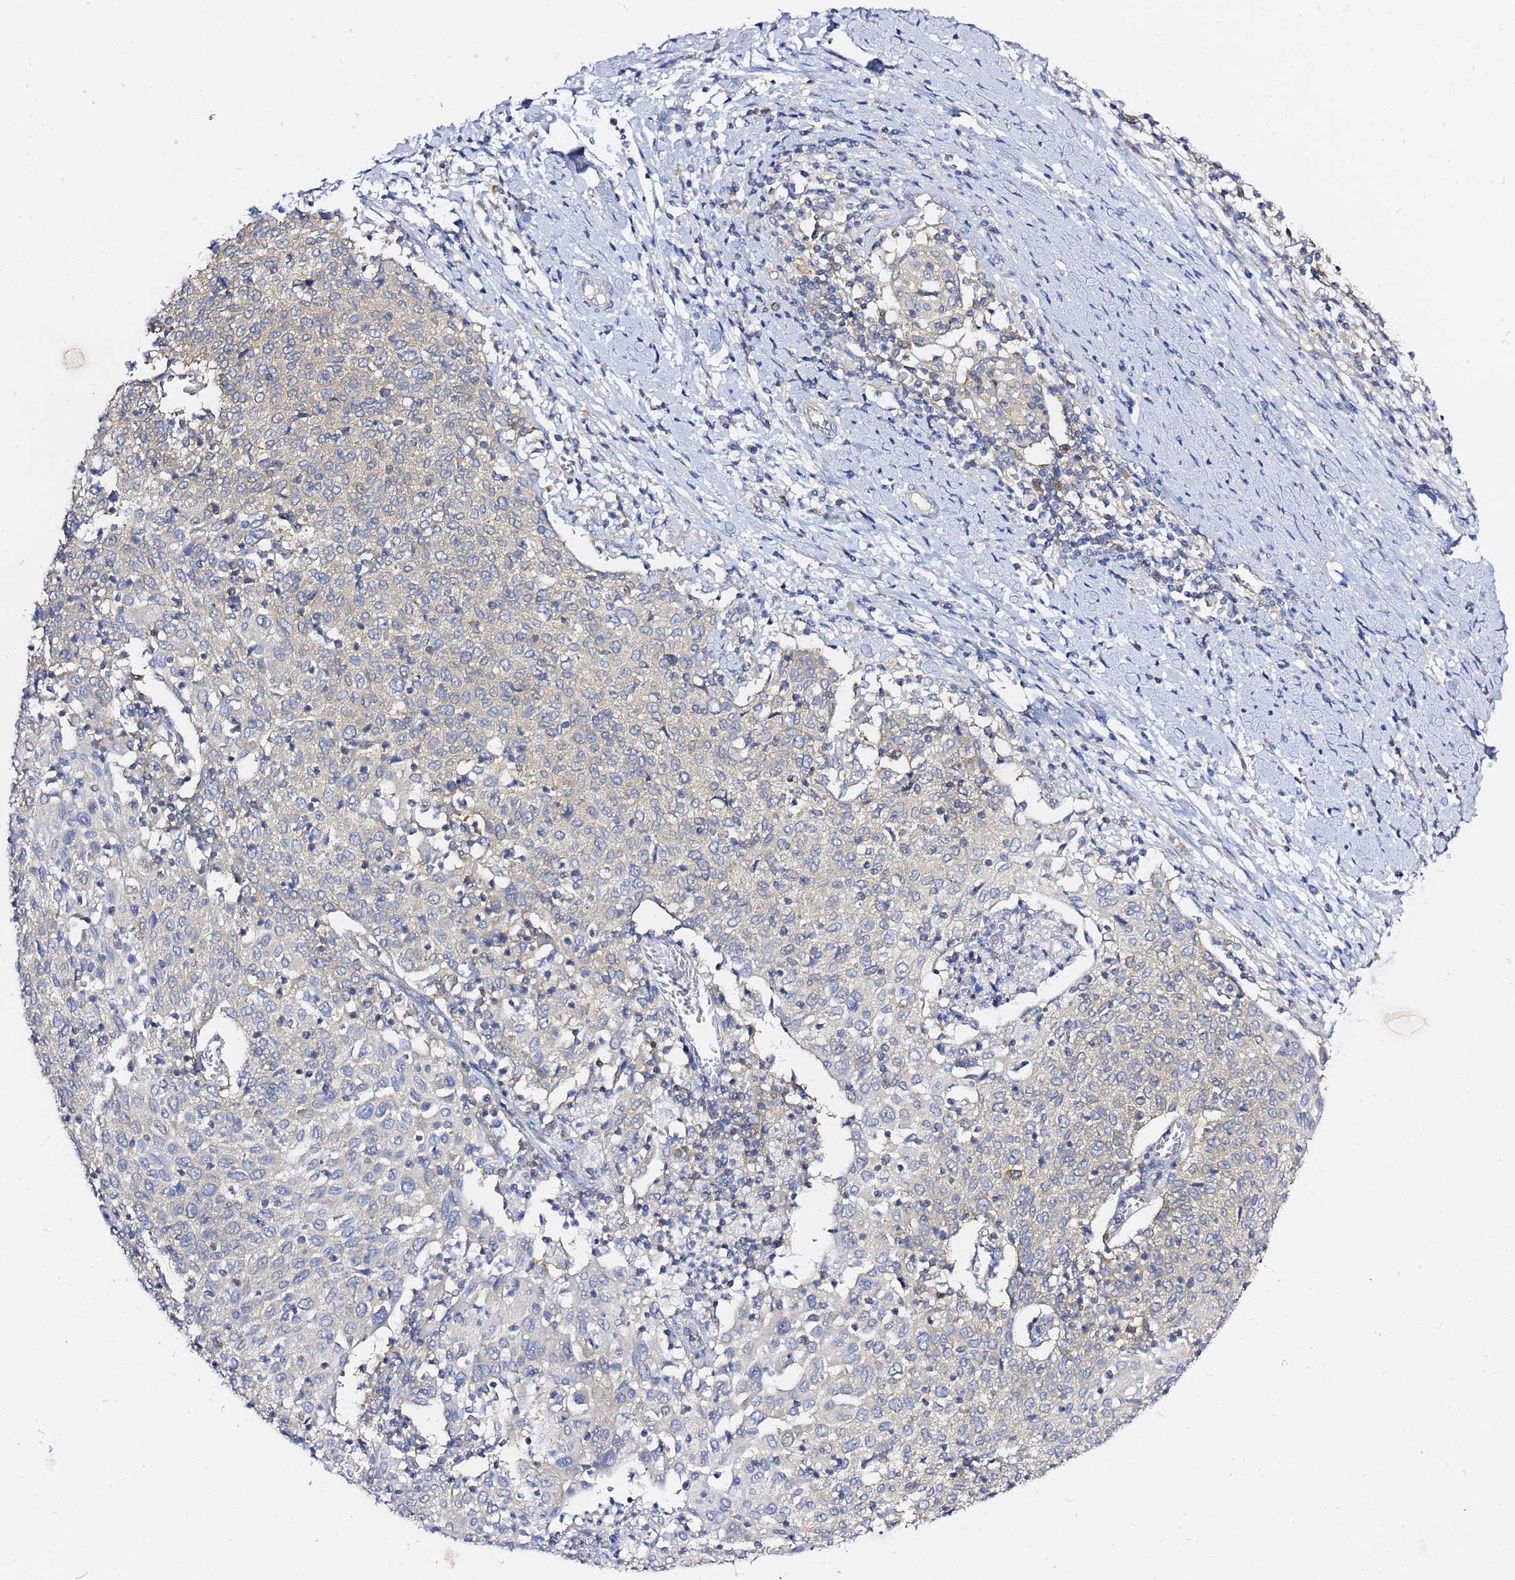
{"staining": {"intensity": "negative", "quantity": "none", "location": "none"}, "tissue": "cervical cancer", "cell_type": "Tumor cells", "image_type": "cancer", "snomed": [{"axis": "morphology", "description": "Squamous cell carcinoma, NOS"}, {"axis": "topography", "description": "Cervix"}], "caption": "A histopathology image of human squamous cell carcinoma (cervical) is negative for staining in tumor cells. (Brightfield microscopy of DAB immunohistochemistry (IHC) at high magnification).", "gene": "LENG1", "patient": {"sex": "female", "age": 52}}